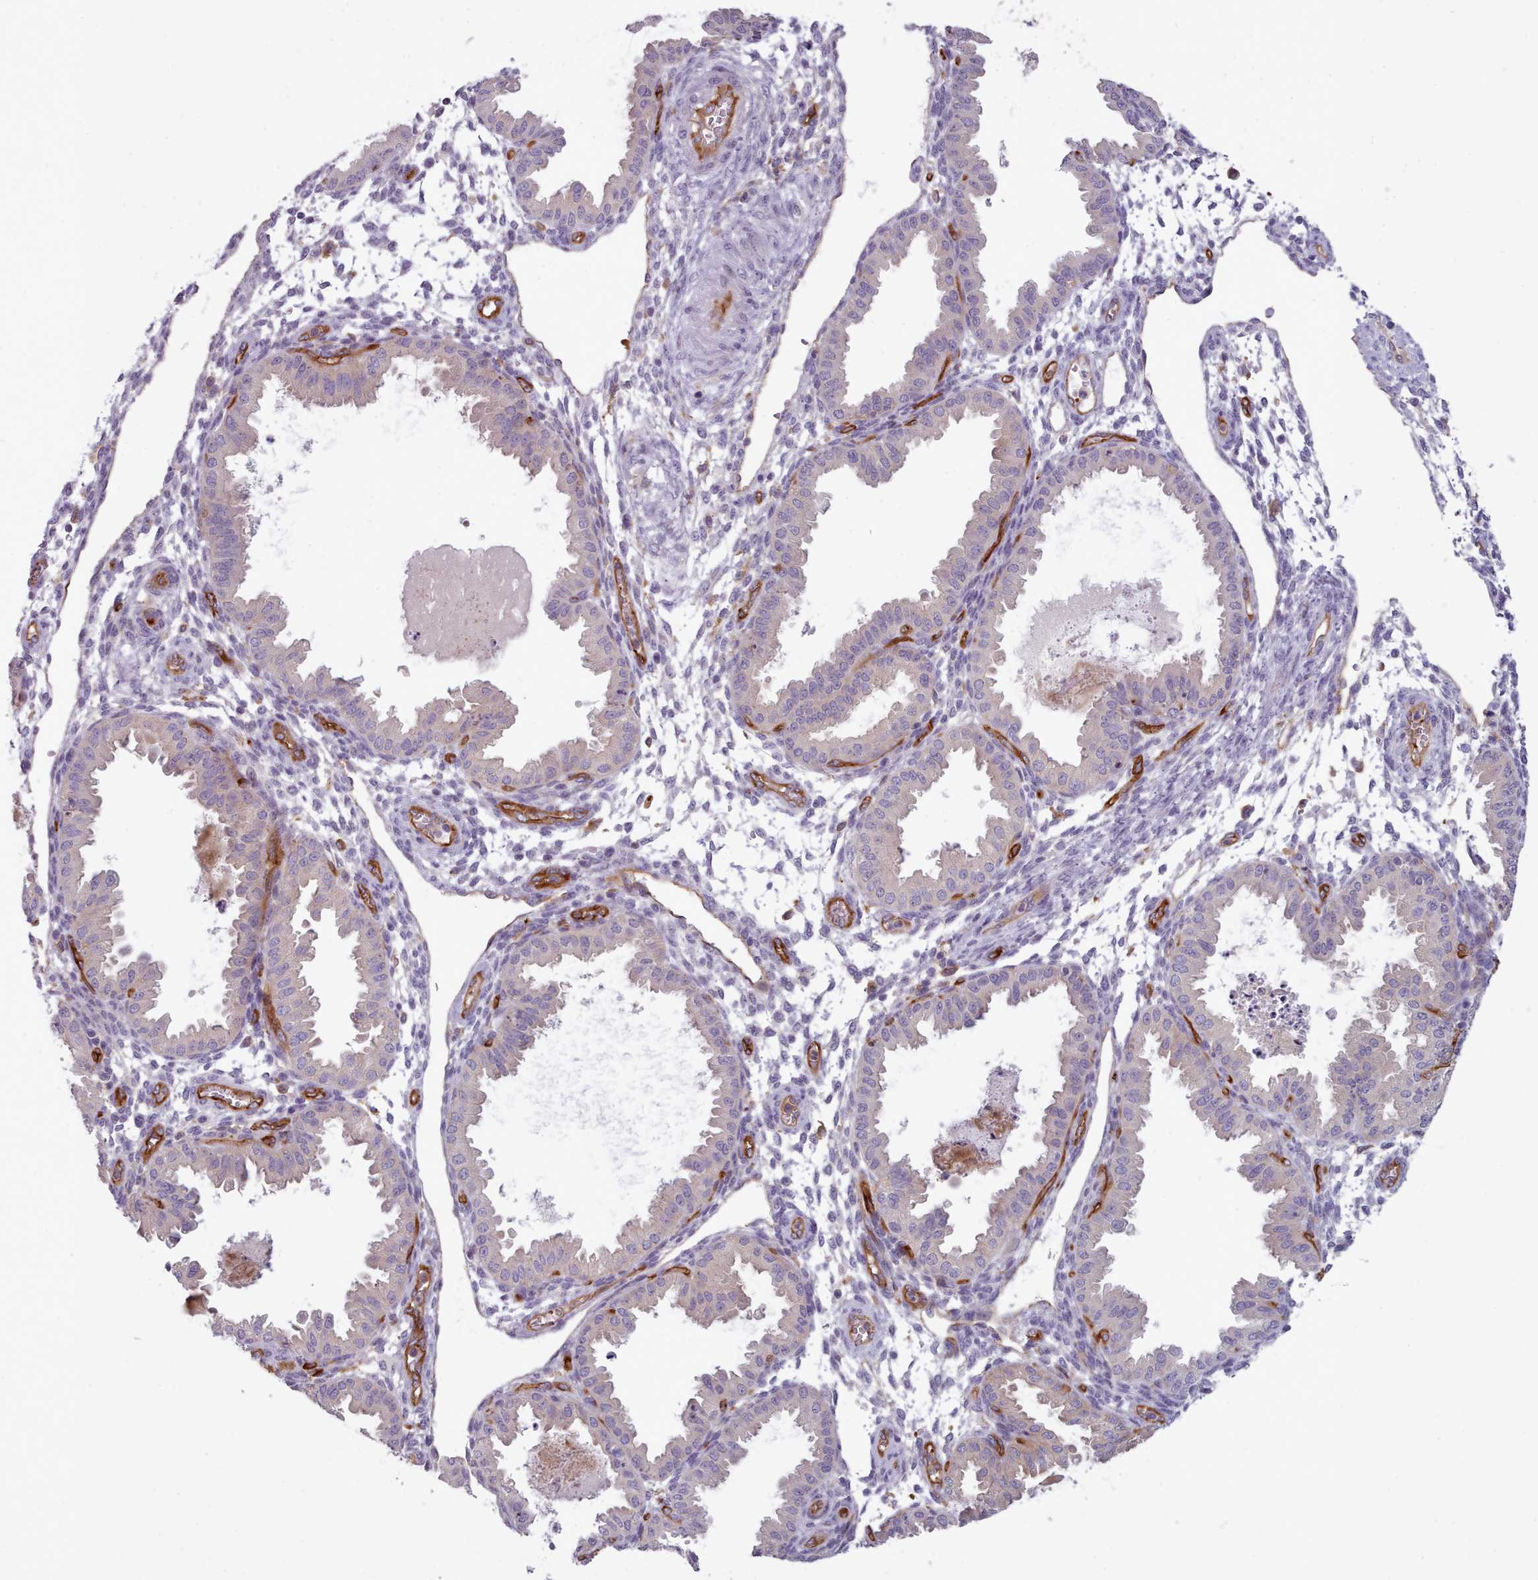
{"staining": {"intensity": "negative", "quantity": "none", "location": "none"}, "tissue": "endometrium", "cell_type": "Cells in endometrial stroma", "image_type": "normal", "snomed": [{"axis": "morphology", "description": "Normal tissue, NOS"}, {"axis": "topography", "description": "Endometrium"}], "caption": "A high-resolution photomicrograph shows immunohistochemistry (IHC) staining of benign endometrium, which exhibits no significant staining in cells in endometrial stroma. (Stains: DAB immunohistochemistry with hematoxylin counter stain, Microscopy: brightfield microscopy at high magnification).", "gene": "CD300LF", "patient": {"sex": "female", "age": 33}}